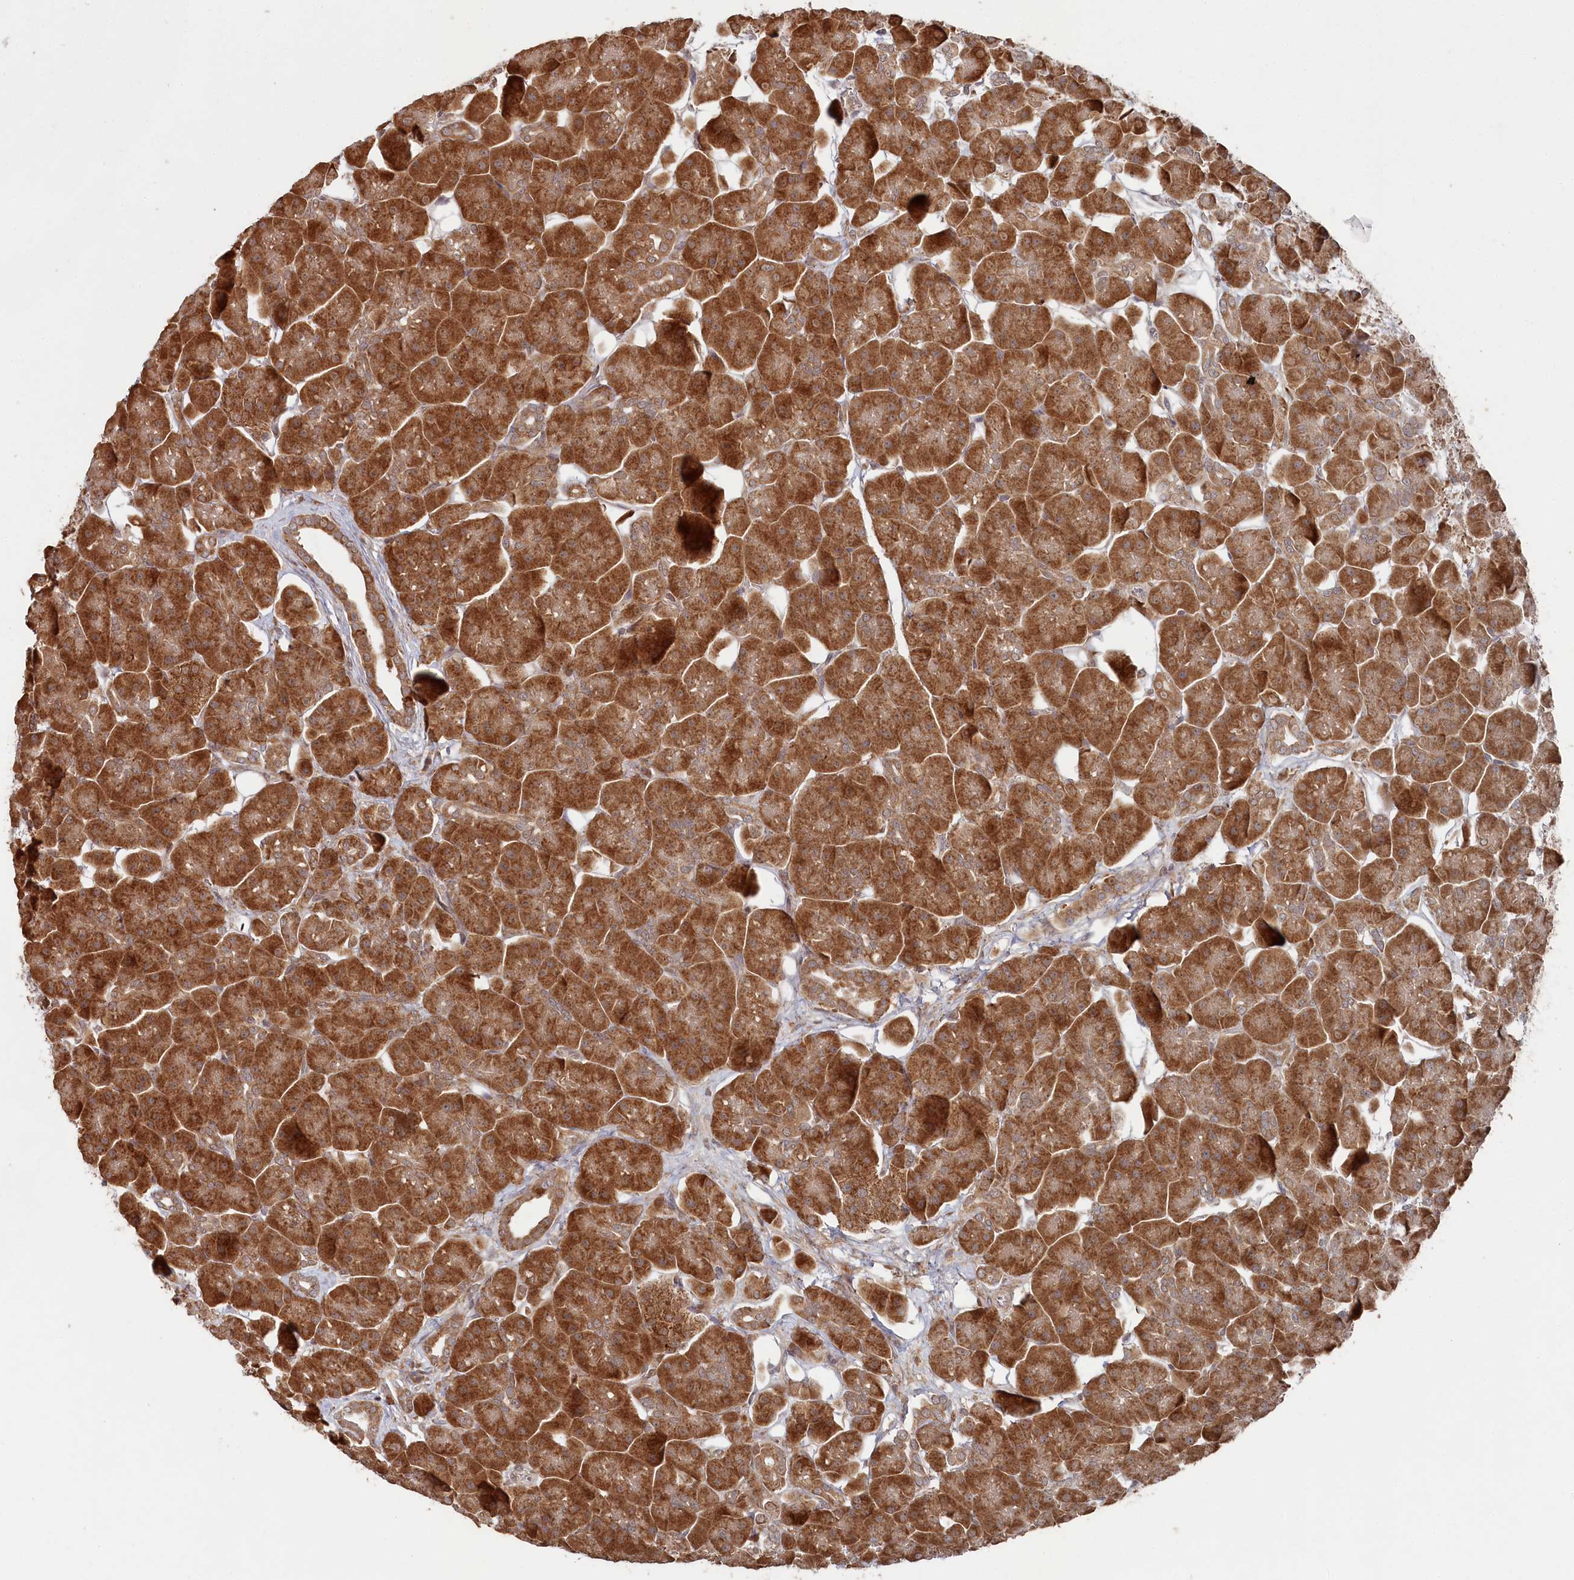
{"staining": {"intensity": "strong", "quantity": ">75%", "location": "cytoplasmic/membranous"}, "tissue": "pancreas", "cell_type": "Exocrine glandular cells", "image_type": "normal", "snomed": [{"axis": "morphology", "description": "Normal tissue, NOS"}, {"axis": "topography", "description": "Pancreas"}], "caption": "Immunohistochemistry (IHC) (DAB) staining of normal human pancreas displays strong cytoplasmic/membranous protein expression in about >75% of exocrine glandular cells.", "gene": "WAPL", "patient": {"sex": "male", "age": 66}}